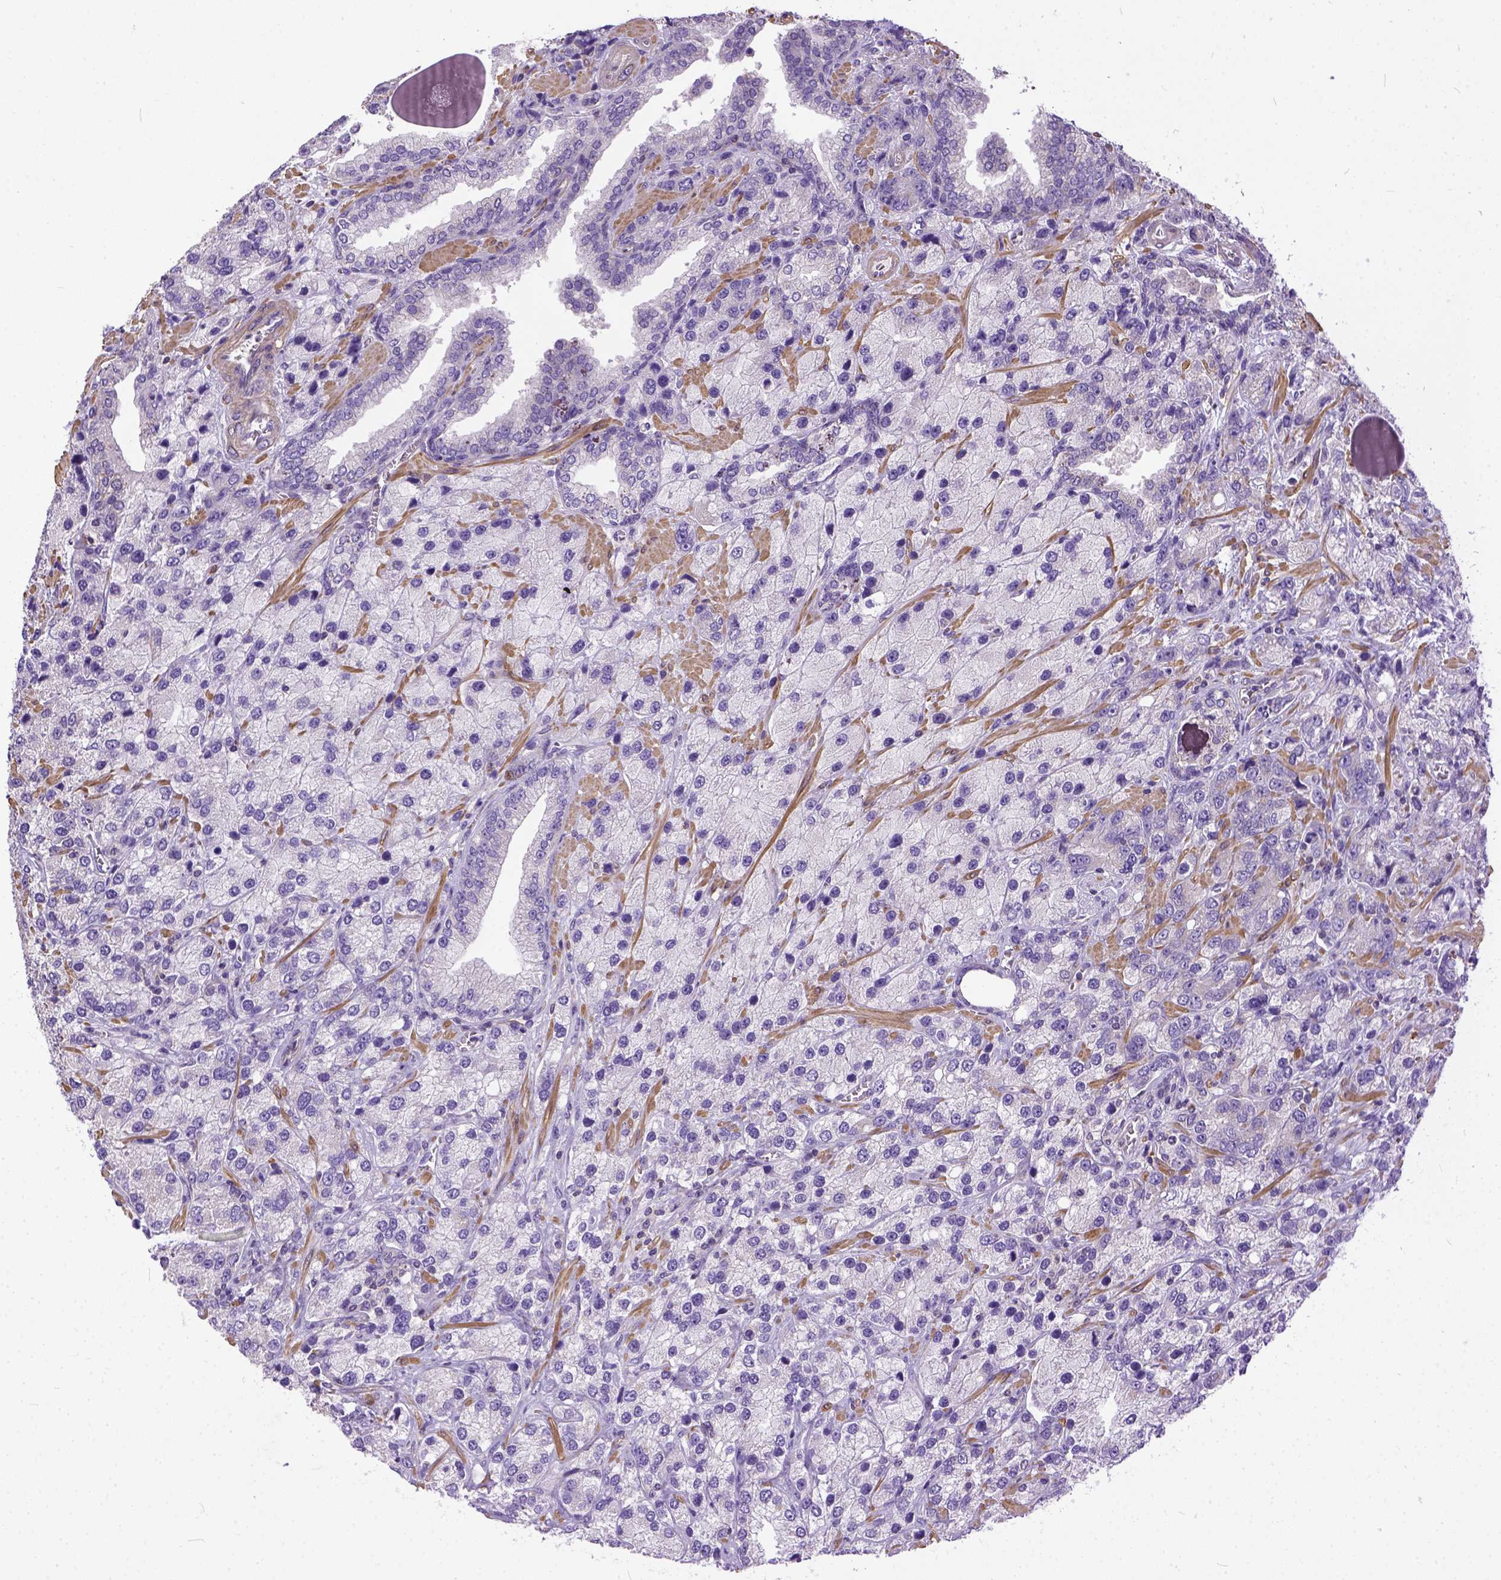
{"staining": {"intensity": "weak", "quantity": "<25%", "location": "cytoplasmic/membranous"}, "tissue": "prostate cancer", "cell_type": "Tumor cells", "image_type": "cancer", "snomed": [{"axis": "morphology", "description": "Adenocarcinoma, NOS"}, {"axis": "topography", "description": "Prostate"}], "caption": "Human adenocarcinoma (prostate) stained for a protein using IHC displays no positivity in tumor cells.", "gene": "BANF2", "patient": {"sex": "male", "age": 63}}